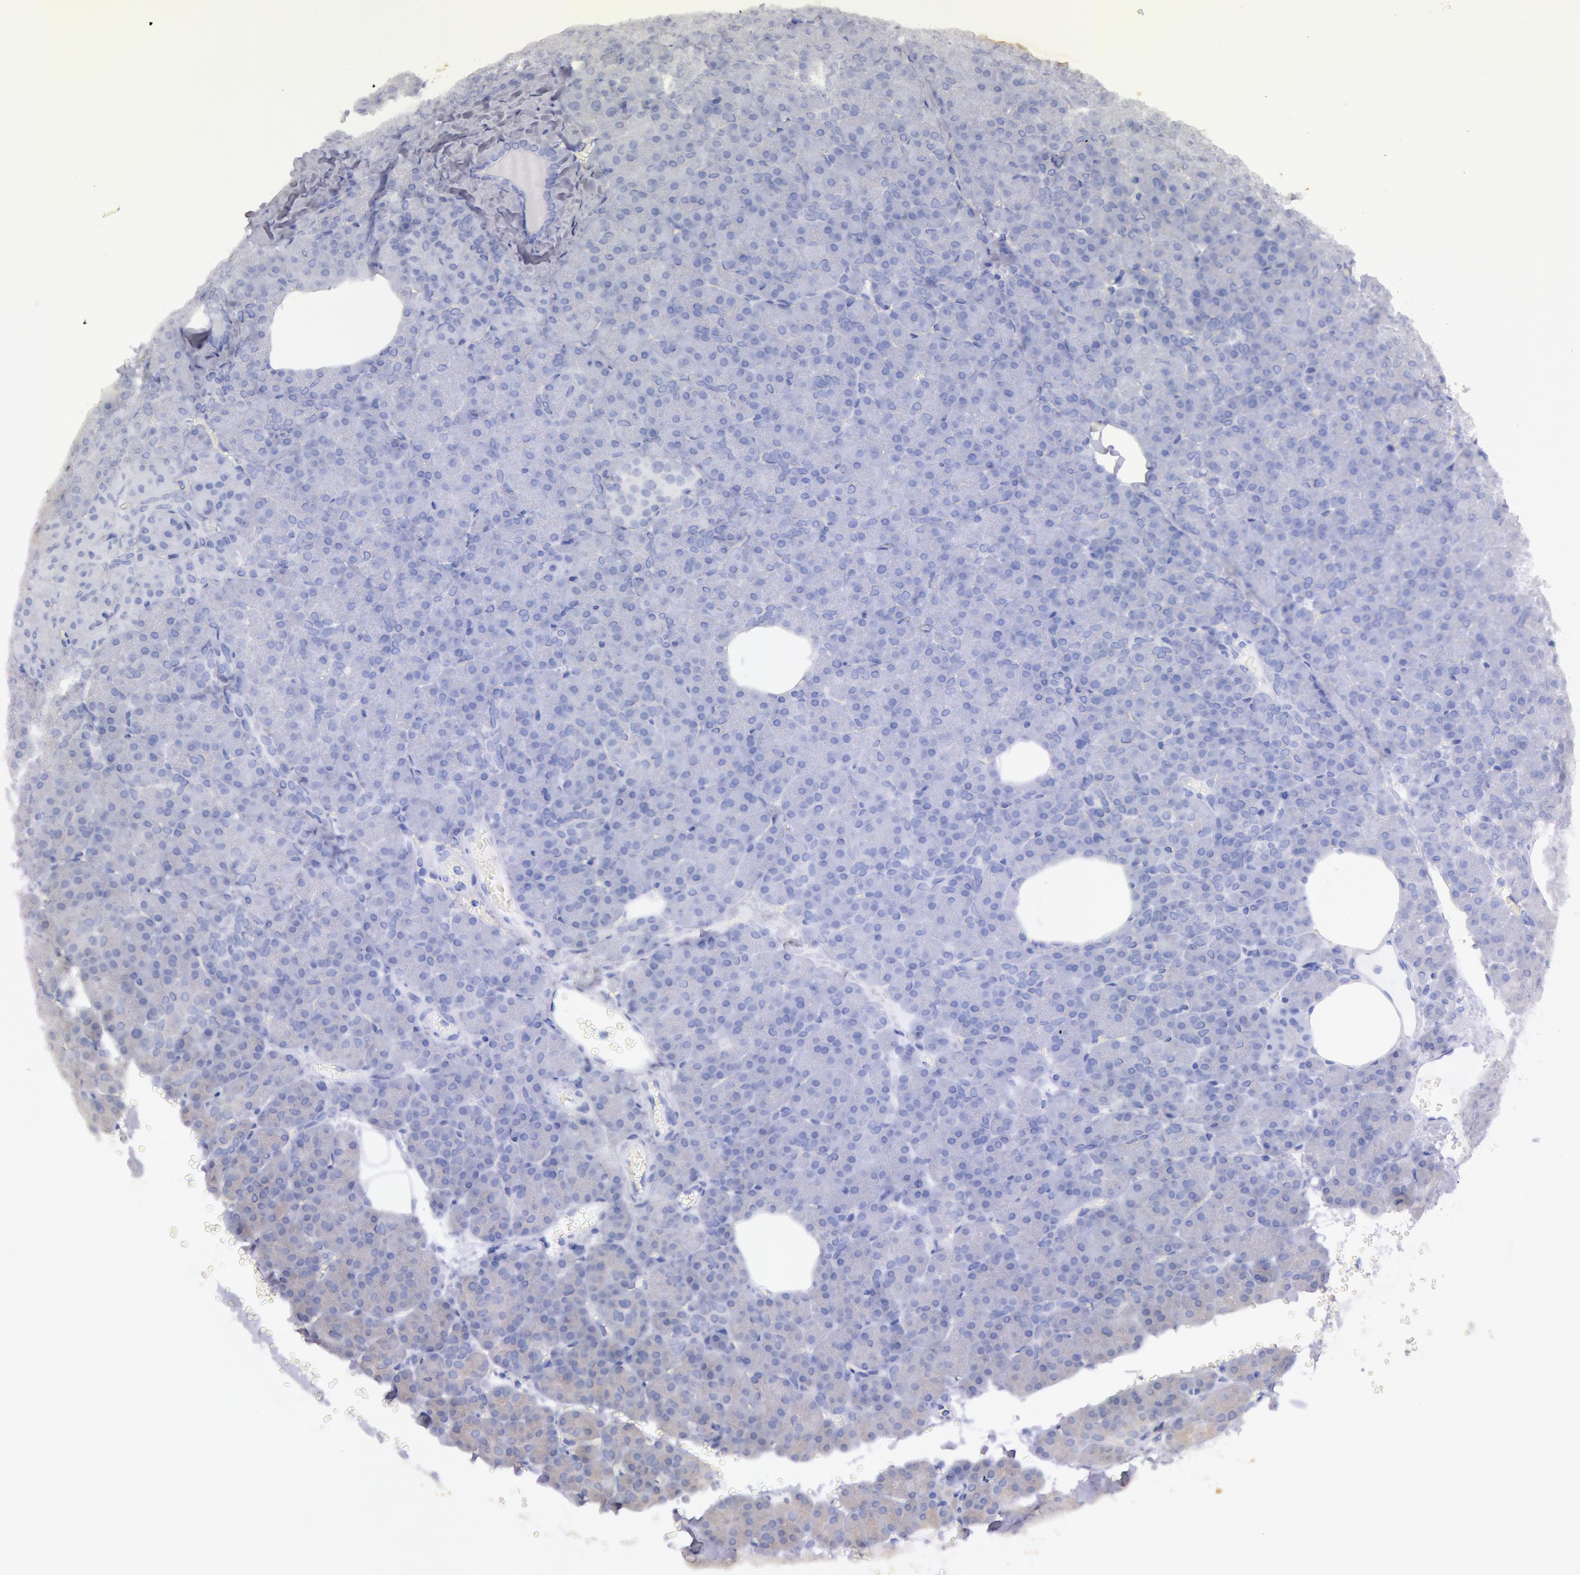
{"staining": {"intensity": "weak", "quantity": "25%-75%", "location": "cytoplasmic/membranous"}, "tissue": "pancreas", "cell_type": "Exocrine glandular cells", "image_type": "normal", "snomed": [{"axis": "morphology", "description": "Normal tissue, NOS"}, {"axis": "topography", "description": "Pancreas"}], "caption": "DAB (3,3'-diaminobenzidine) immunohistochemical staining of benign human pancreas displays weak cytoplasmic/membranous protein positivity in approximately 25%-75% of exocrine glandular cells. The staining is performed using DAB (3,3'-diaminobenzidine) brown chromogen to label protein expression. The nuclei are counter-stained blue using hematoxylin.", "gene": "MYO5A", "patient": {"sex": "female", "age": 35}}